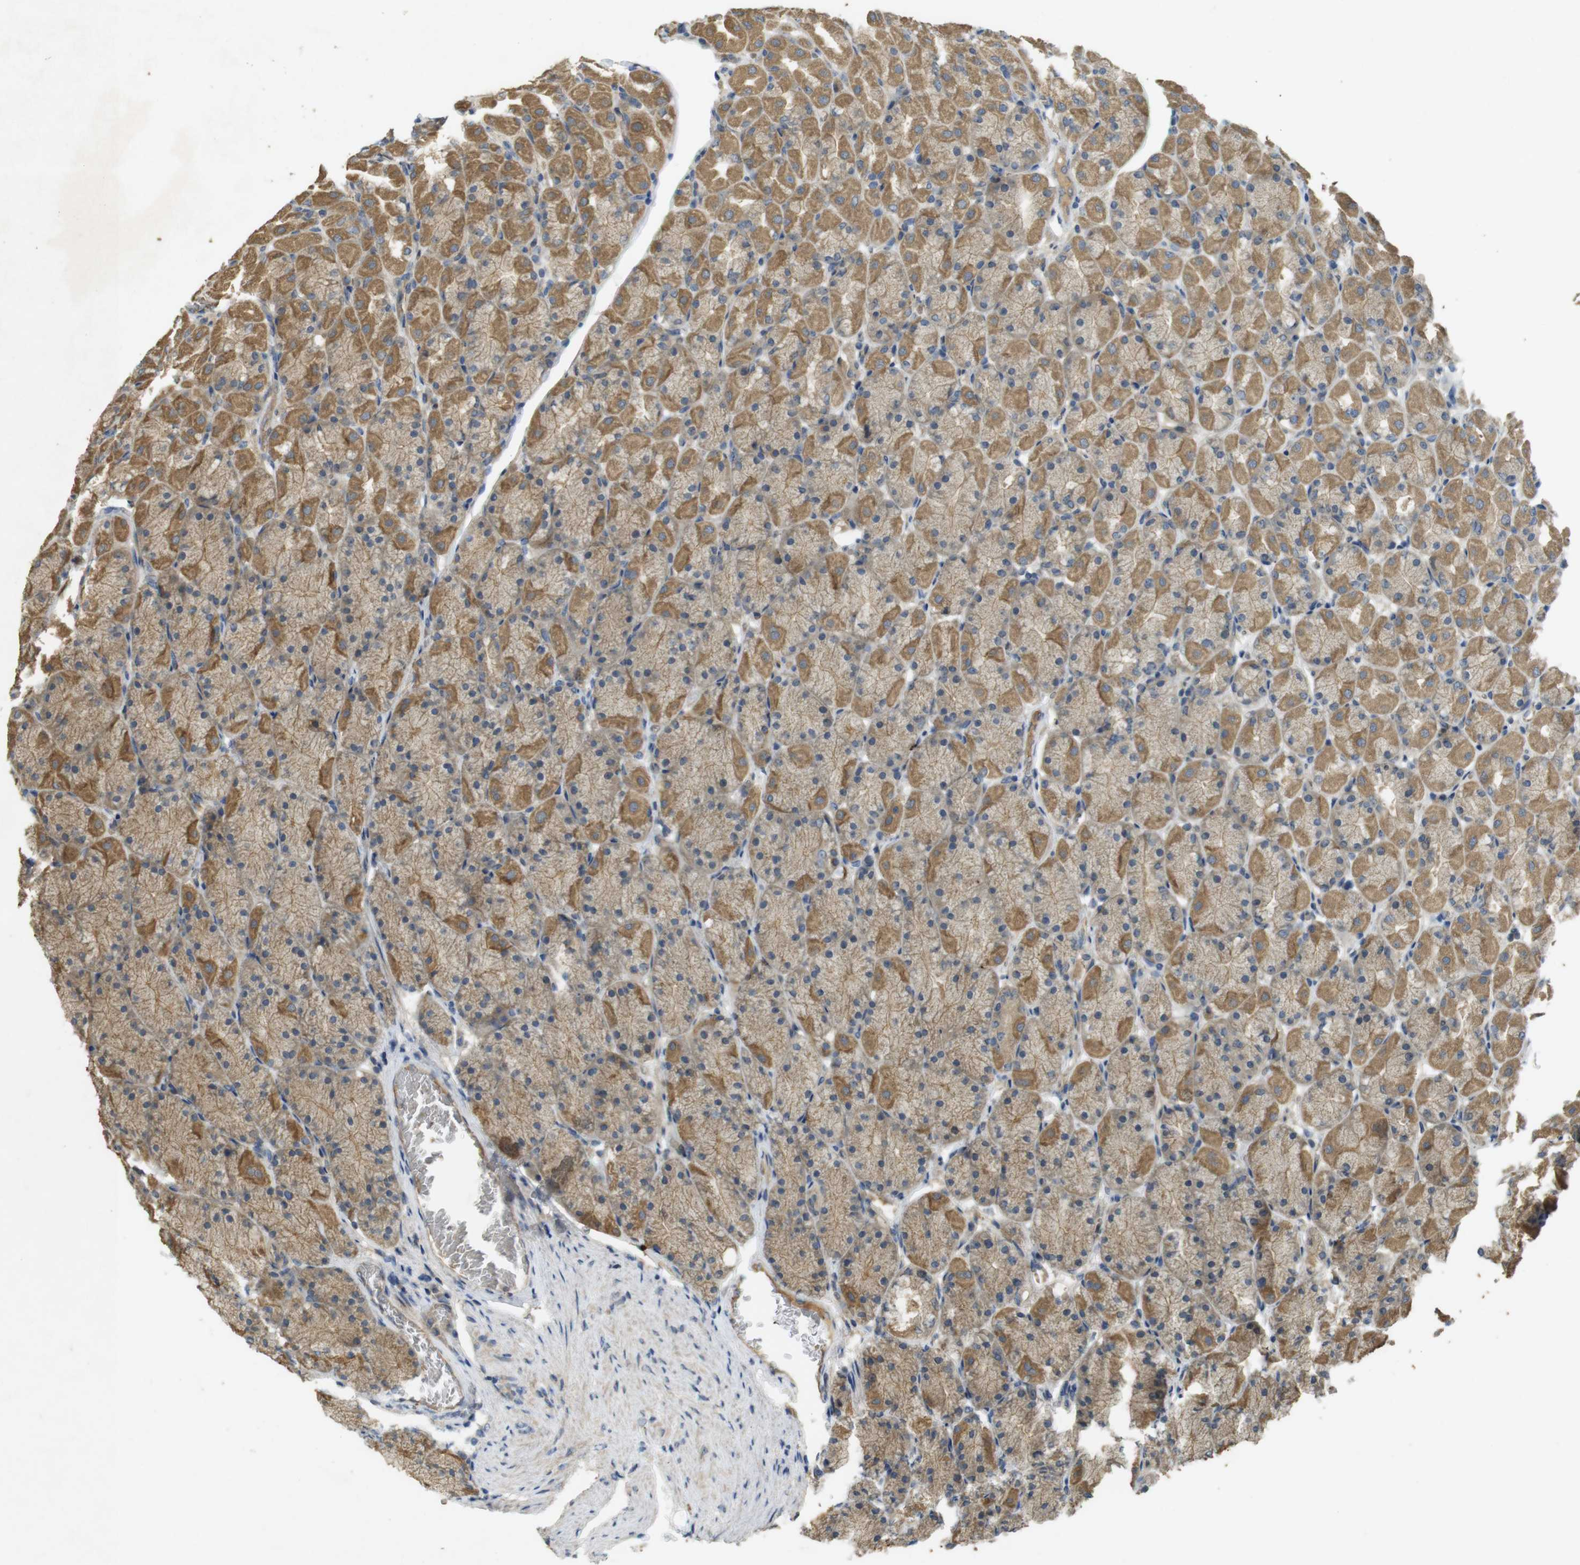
{"staining": {"intensity": "moderate", "quantity": ">75%", "location": "cytoplasmic/membranous"}, "tissue": "stomach", "cell_type": "Glandular cells", "image_type": "normal", "snomed": [{"axis": "morphology", "description": "Normal tissue, NOS"}, {"axis": "topography", "description": "Stomach, upper"}], "caption": "Brown immunohistochemical staining in benign stomach displays moderate cytoplasmic/membranous expression in approximately >75% of glandular cells. The staining is performed using DAB (3,3'-diaminobenzidine) brown chromogen to label protein expression. The nuclei are counter-stained blue using hematoxylin.", "gene": "CLTC", "patient": {"sex": "female", "age": 56}}